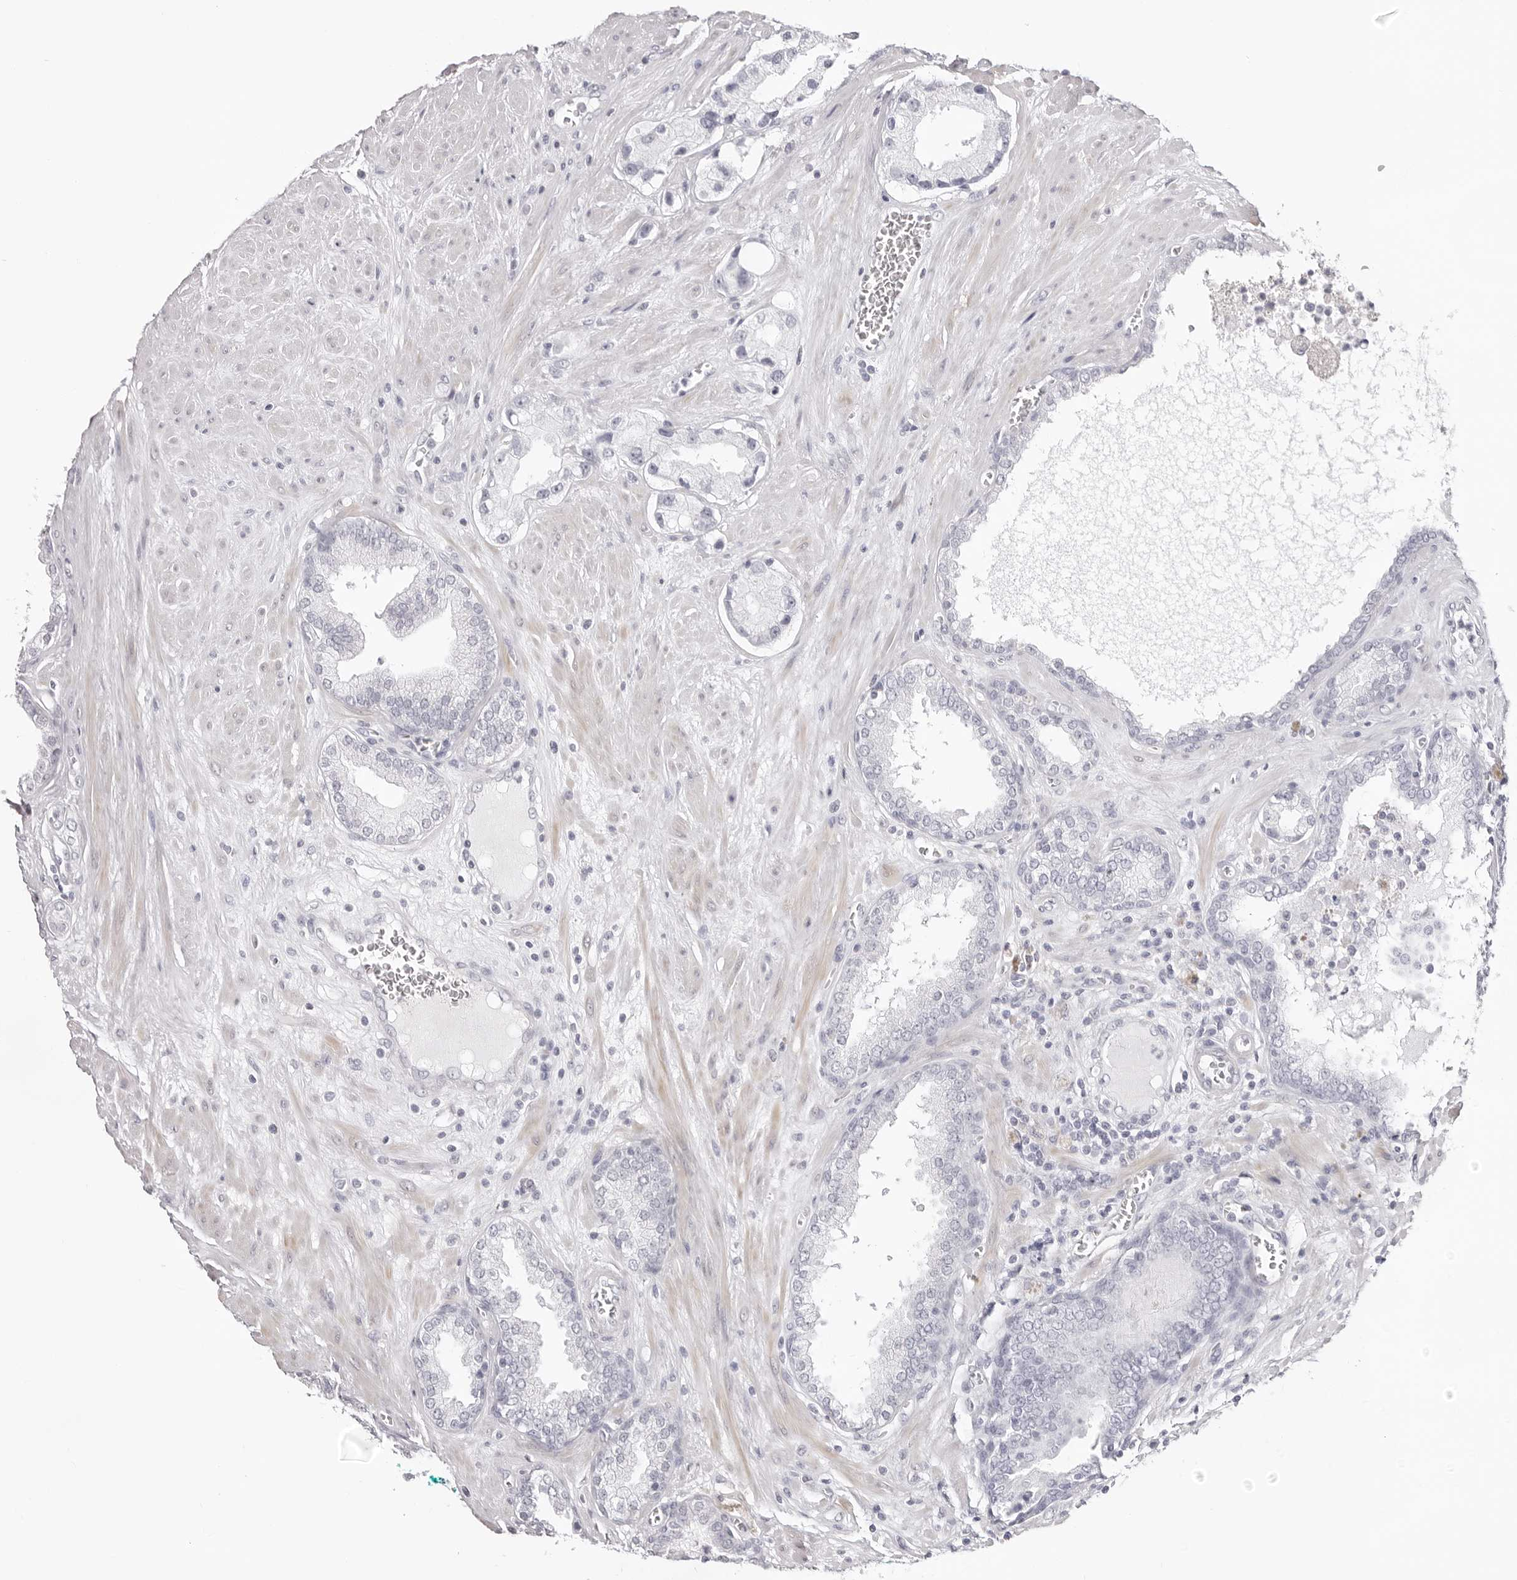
{"staining": {"intensity": "negative", "quantity": "none", "location": "none"}, "tissue": "prostate cancer", "cell_type": "Tumor cells", "image_type": "cancer", "snomed": [{"axis": "morphology", "description": "Adenocarcinoma, Low grade"}, {"axis": "topography", "description": "Prostate"}], "caption": "An IHC histopathology image of adenocarcinoma (low-grade) (prostate) is shown. There is no staining in tumor cells of adenocarcinoma (low-grade) (prostate). (Brightfield microscopy of DAB (3,3'-diaminobenzidine) immunohistochemistry (IHC) at high magnification).", "gene": "INSL3", "patient": {"sex": "male", "age": 62}}